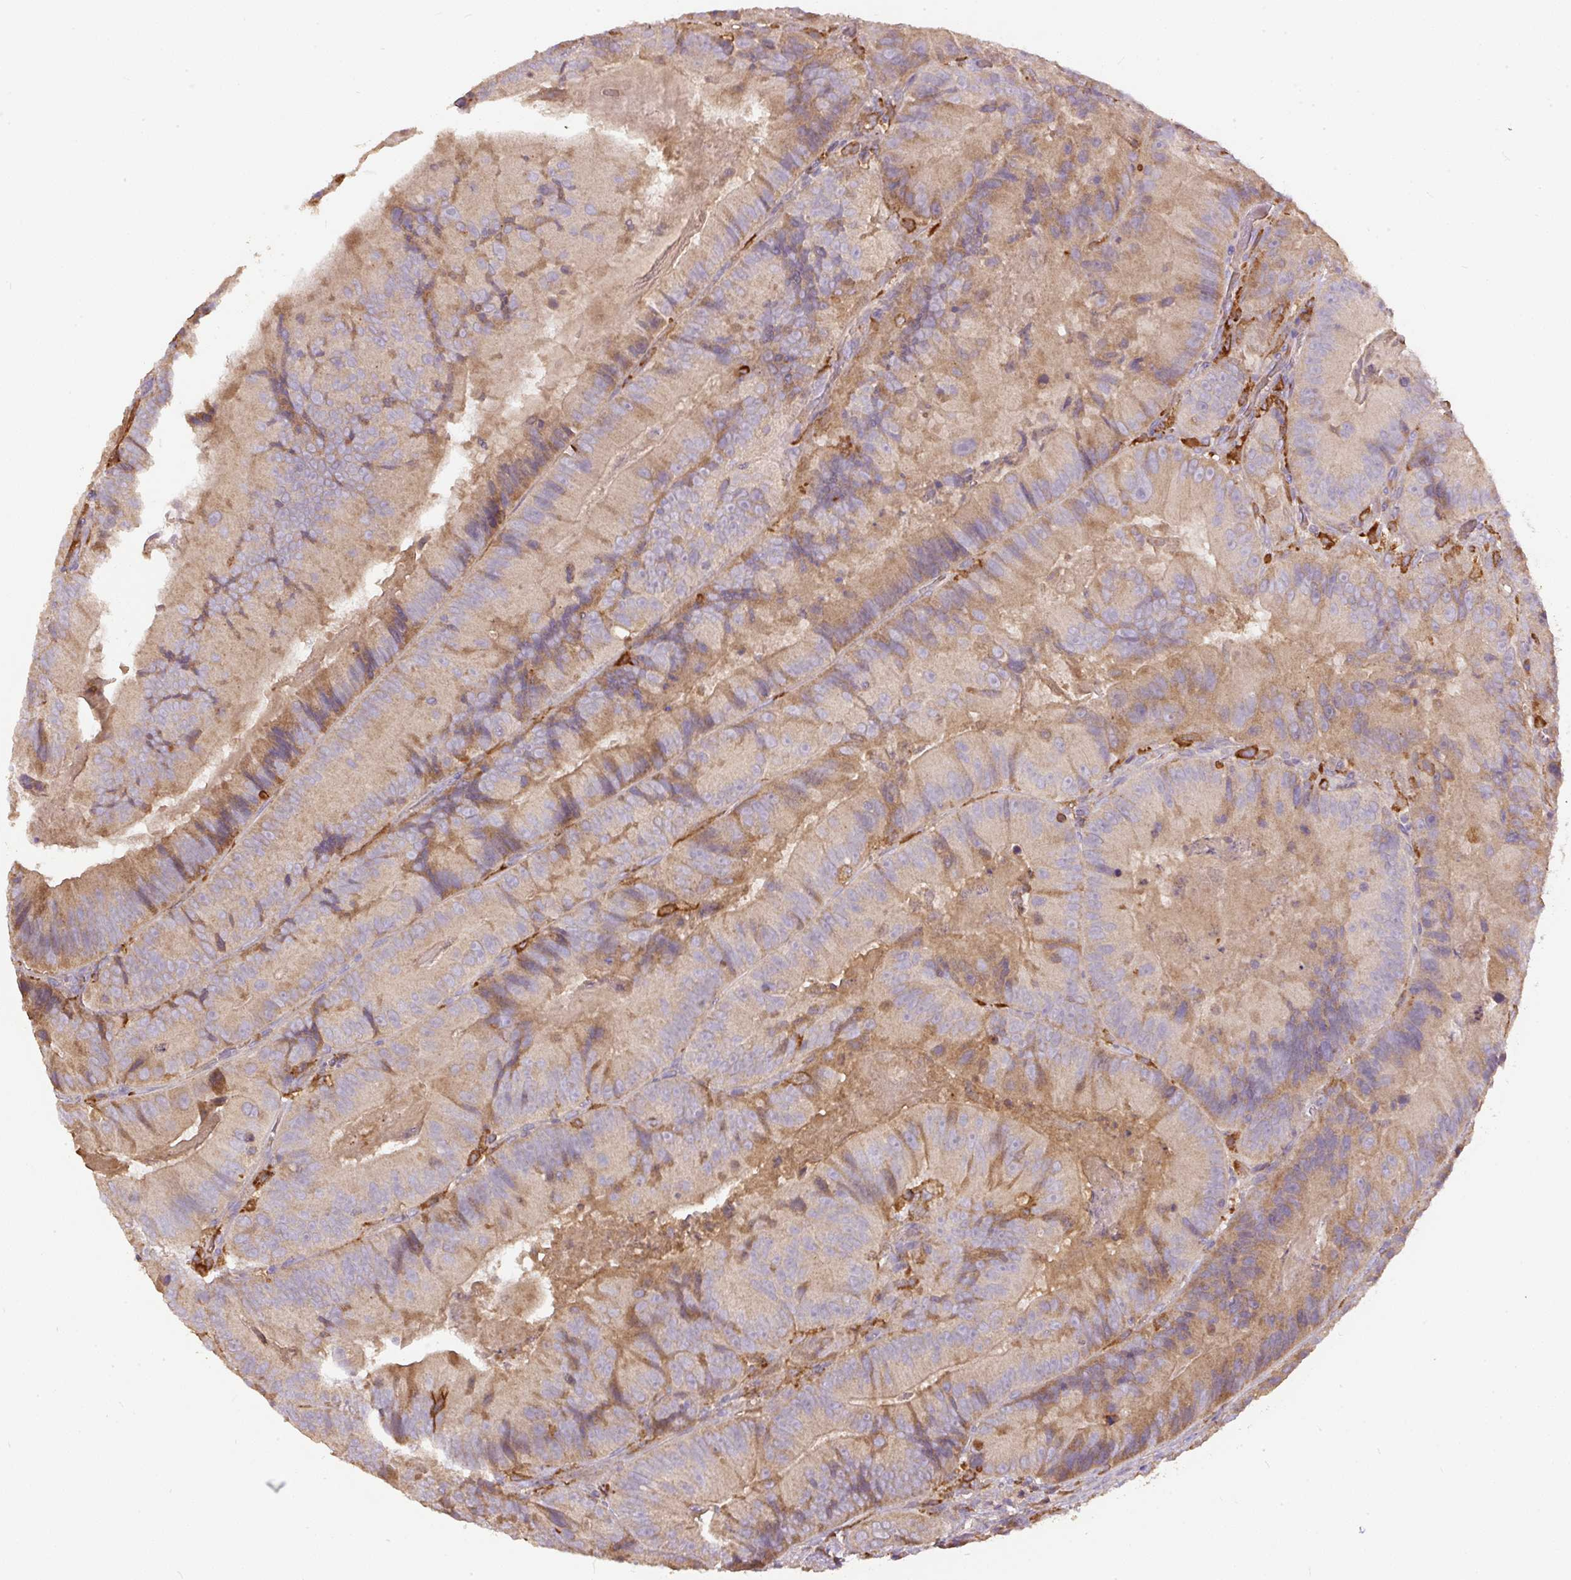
{"staining": {"intensity": "weak", "quantity": ">75%", "location": "cytoplasmic/membranous"}, "tissue": "colorectal cancer", "cell_type": "Tumor cells", "image_type": "cancer", "snomed": [{"axis": "morphology", "description": "Adenocarcinoma, NOS"}, {"axis": "topography", "description": "Colon"}], "caption": "Immunohistochemistry (DAB) staining of colorectal cancer (adenocarcinoma) reveals weak cytoplasmic/membranous protein positivity in about >75% of tumor cells.", "gene": "DAPK1", "patient": {"sex": "female", "age": 86}}